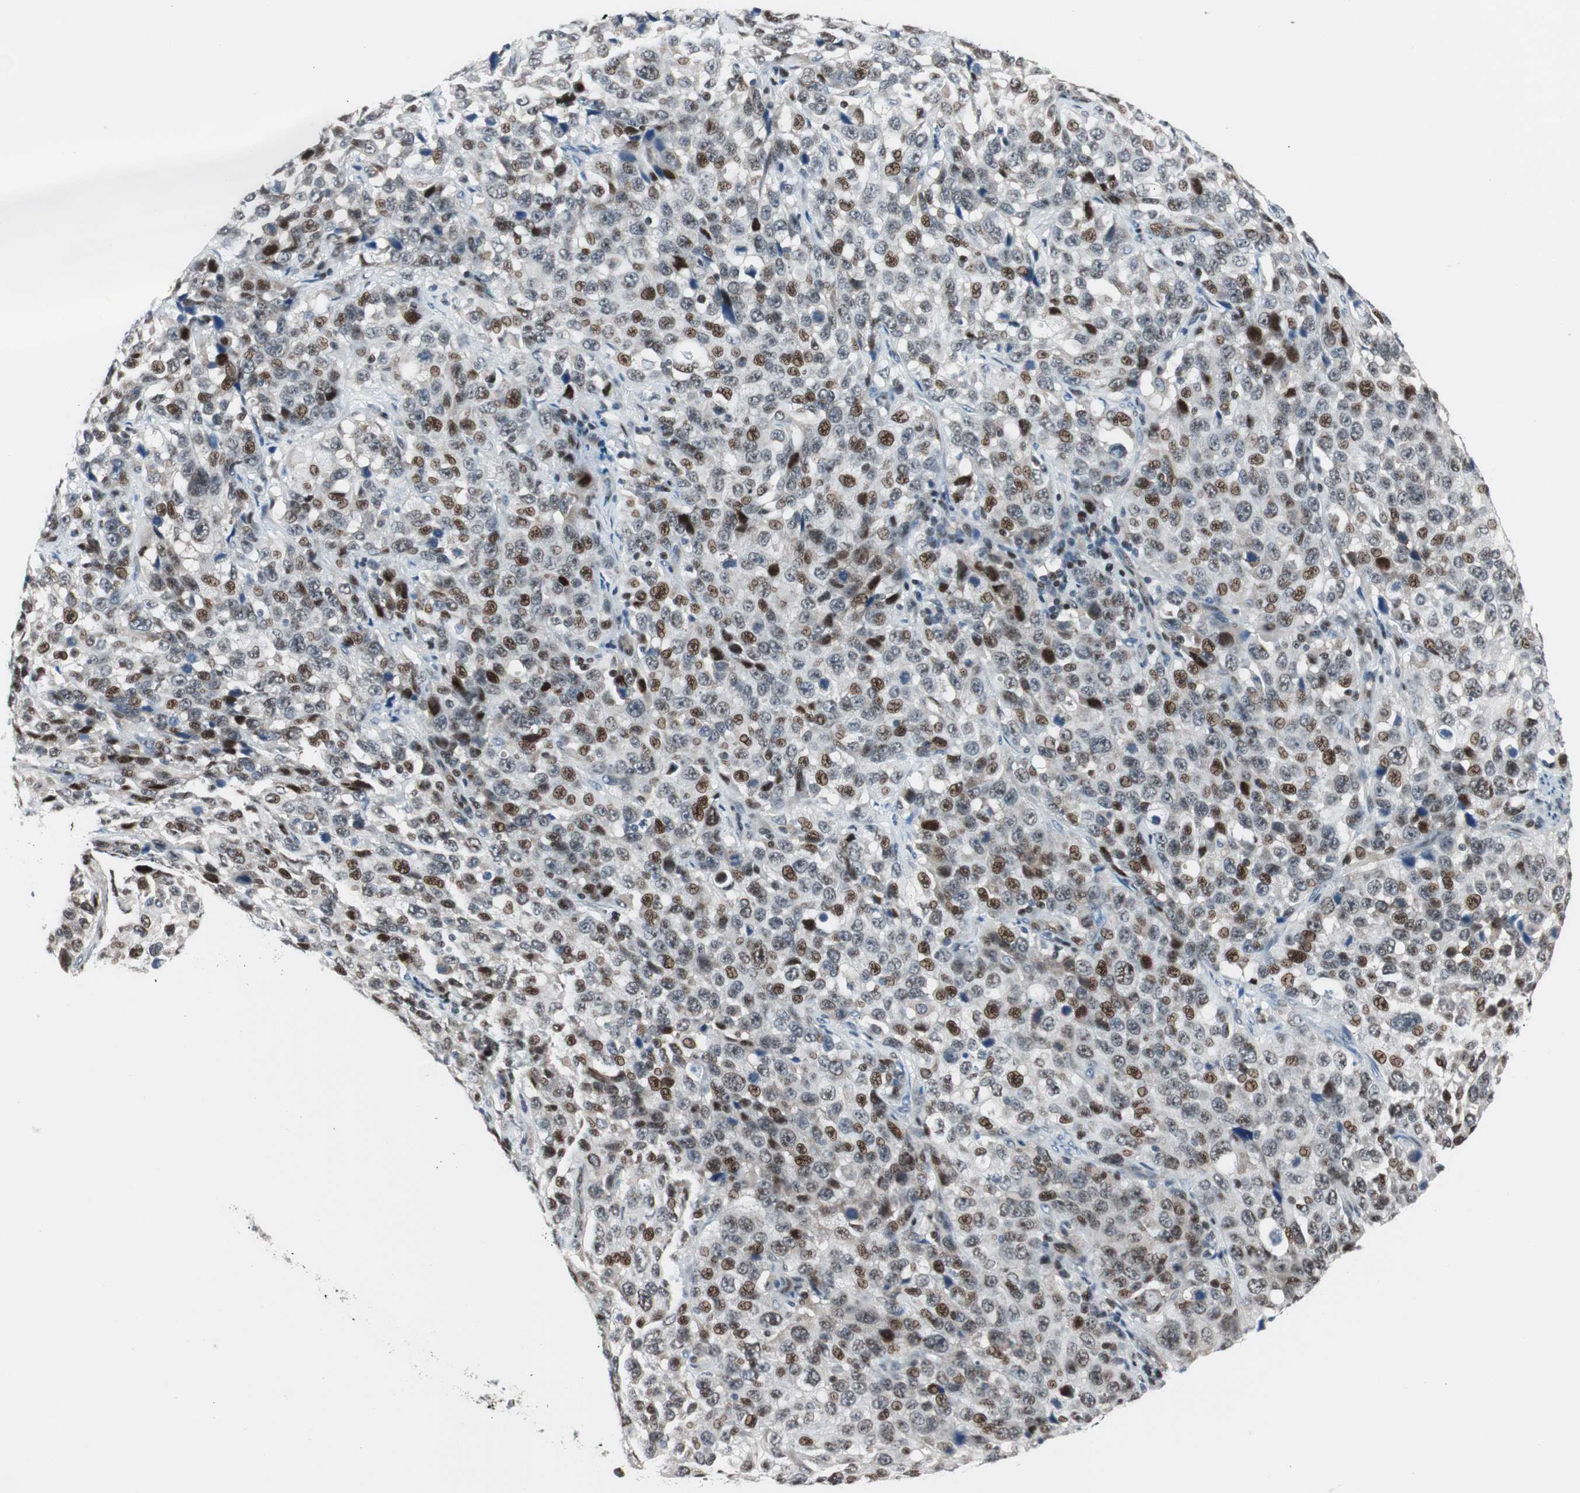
{"staining": {"intensity": "strong", "quantity": "25%-75%", "location": "nuclear"}, "tissue": "stomach cancer", "cell_type": "Tumor cells", "image_type": "cancer", "snomed": [{"axis": "morphology", "description": "Normal tissue, NOS"}, {"axis": "morphology", "description": "Adenocarcinoma, NOS"}, {"axis": "topography", "description": "Stomach"}], "caption": "Tumor cells show high levels of strong nuclear staining in about 25%-75% of cells in adenocarcinoma (stomach). The staining was performed using DAB, with brown indicating positive protein expression. Nuclei are stained blue with hematoxylin.", "gene": "RAD1", "patient": {"sex": "male", "age": 48}}